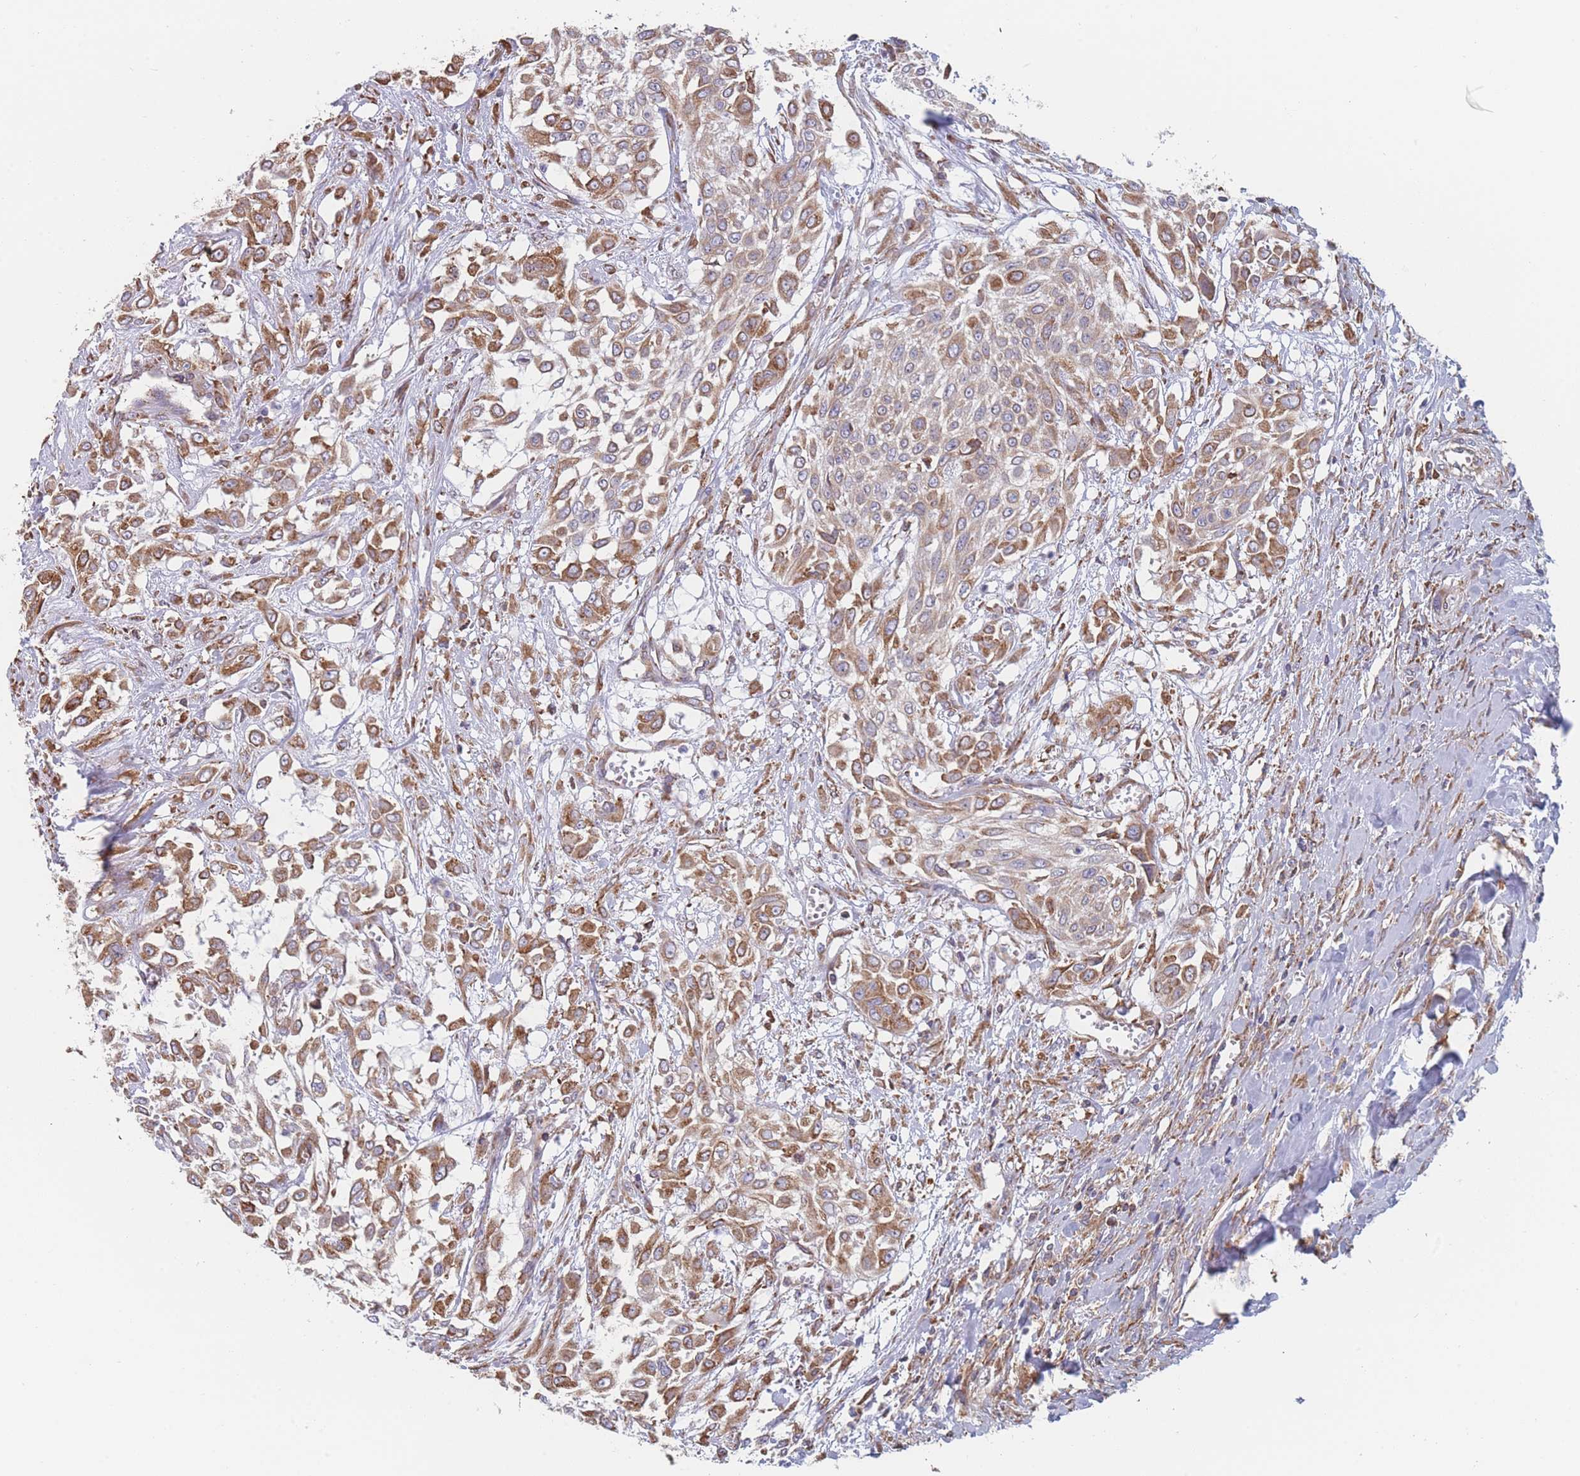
{"staining": {"intensity": "moderate", "quantity": ">75%", "location": "cytoplasmic/membranous"}, "tissue": "urothelial cancer", "cell_type": "Tumor cells", "image_type": "cancer", "snomed": [{"axis": "morphology", "description": "Urothelial carcinoma, High grade"}, {"axis": "topography", "description": "Urinary bladder"}], "caption": "DAB immunohistochemical staining of human urothelial cancer shows moderate cytoplasmic/membranous protein expression in approximately >75% of tumor cells.", "gene": "OR7C2", "patient": {"sex": "male", "age": 57}}